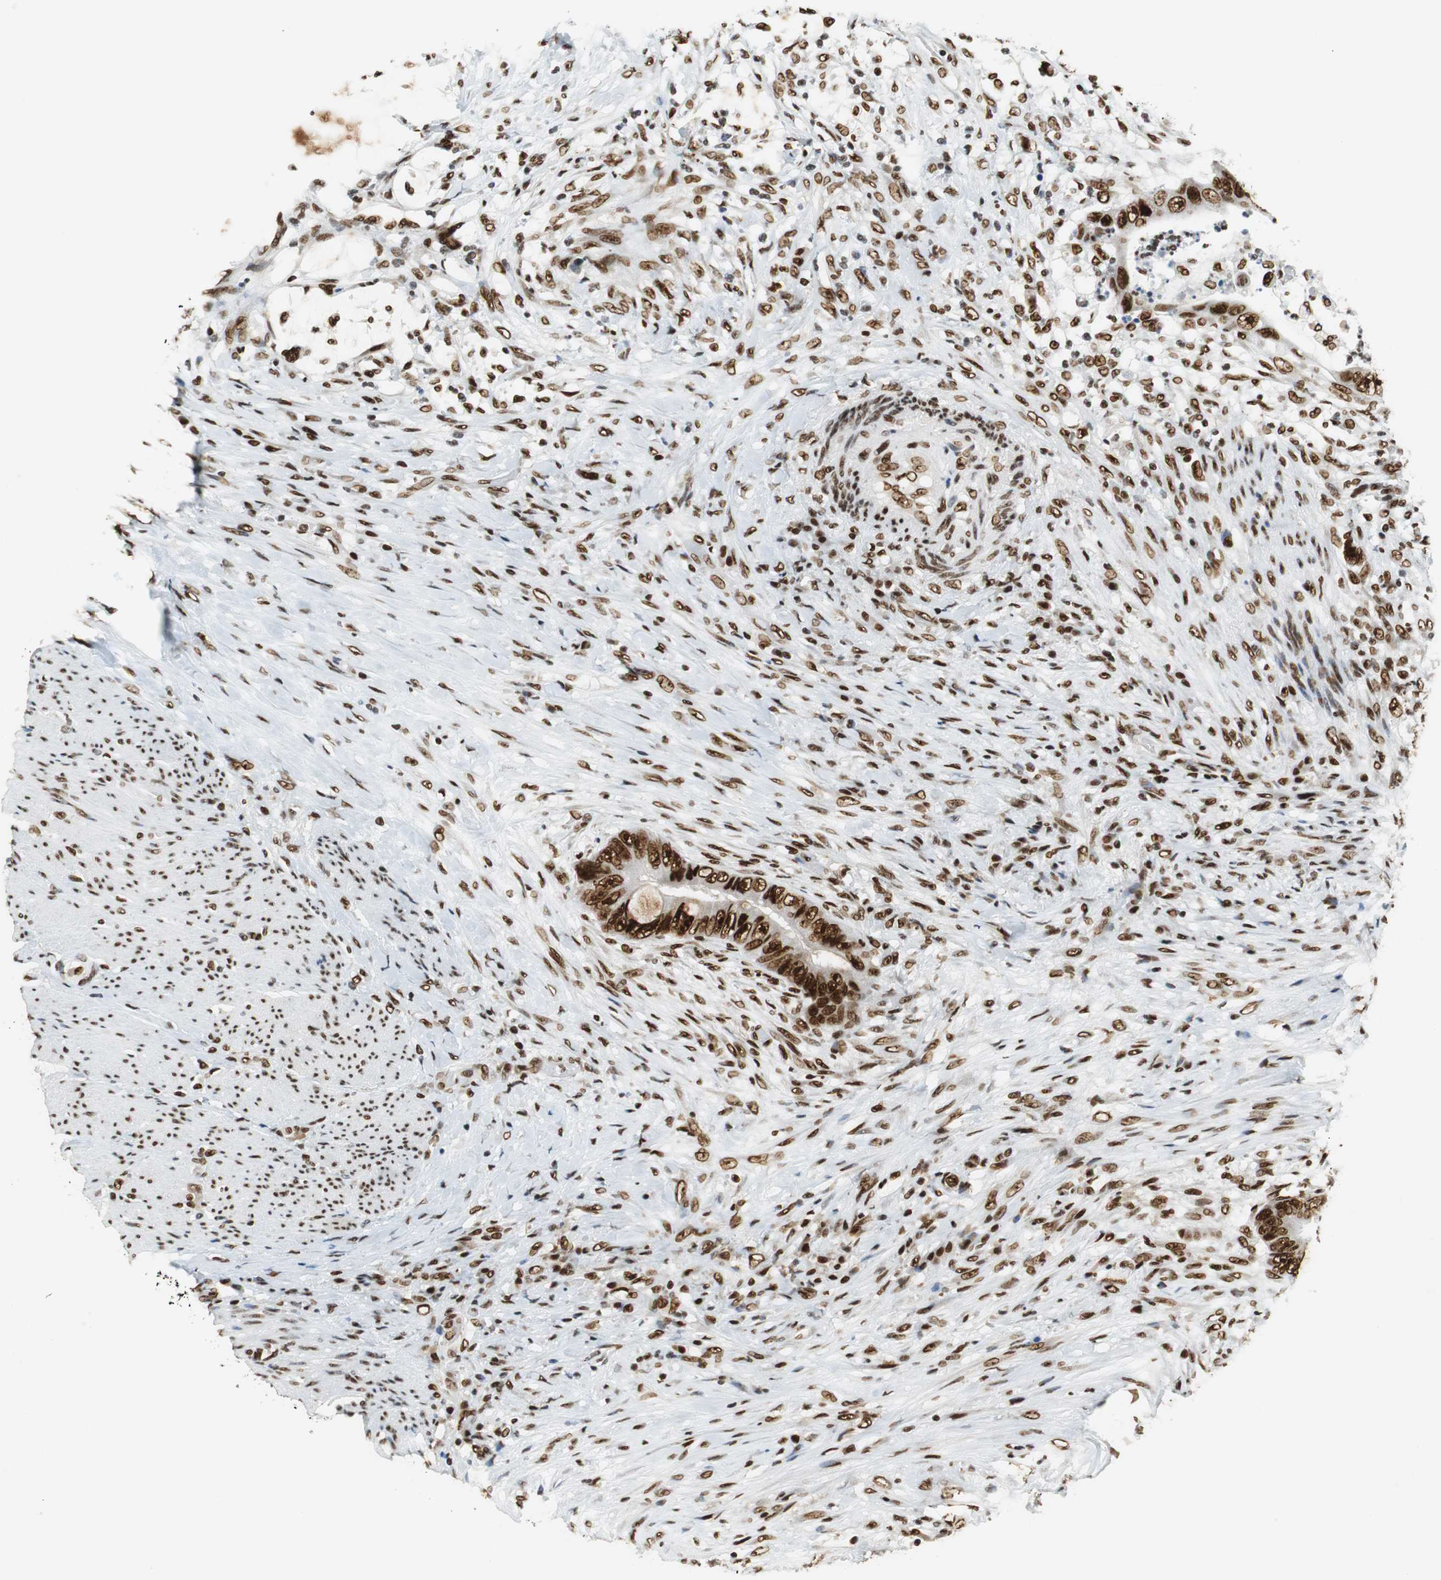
{"staining": {"intensity": "strong", "quantity": ">75%", "location": "nuclear"}, "tissue": "colorectal cancer", "cell_type": "Tumor cells", "image_type": "cancer", "snomed": [{"axis": "morphology", "description": "Adenocarcinoma, NOS"}, {"axis": "topography", "description": "Rectum"}], "caption": "Protein analysis of colorectal cancer (adenocarcinoma) tissue displays strong nuclear positivity in about >75% of tumor cells.", "gene": "PRKDC", "patient": {"sex": "female", "age": 77}}